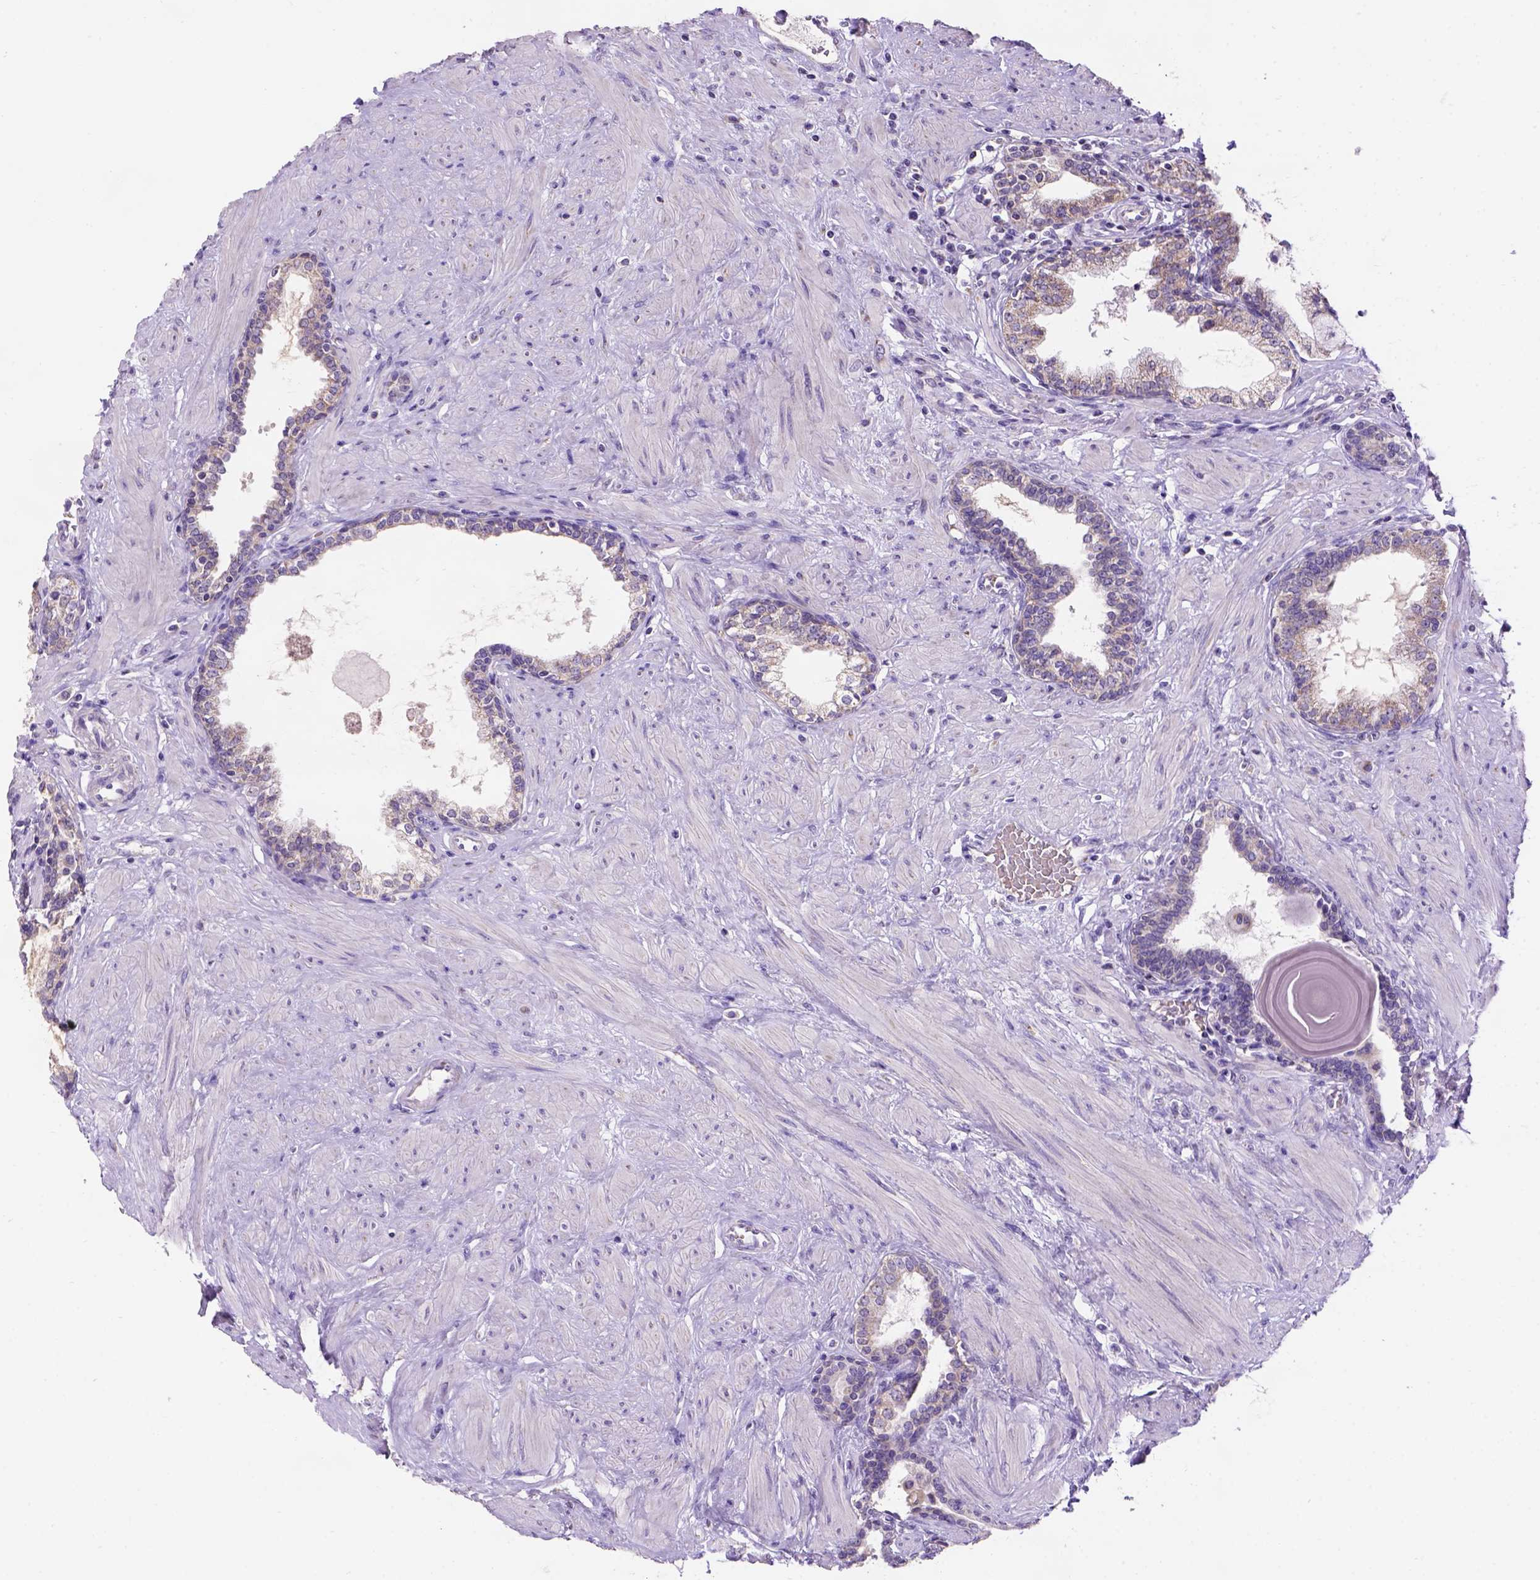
{"staining": {"intensity": "moderate", "quantity": "<25%", "location": "cytoplasmic/membranous"}, "tissue": "prostate", "cell_type": "Glandular cells", "image_type": "normal", "snomed": [{"axis": "morphology", "description": "Normal tissue, NOS"}, {"axis": "topography", "description": "Prostate"}], "caption": "Brown immunohistochemical staining in benign prostate reveals moderate cytoplasmic/membranous staining in approximately <25% of glandular cells. The staining was performed using DAB, with brown indicating positive protein expression. Nuclei are stained blue with hematoxylin.", "gene": "L2HGDH", "patient": {"sex": "male", "age": 55}}